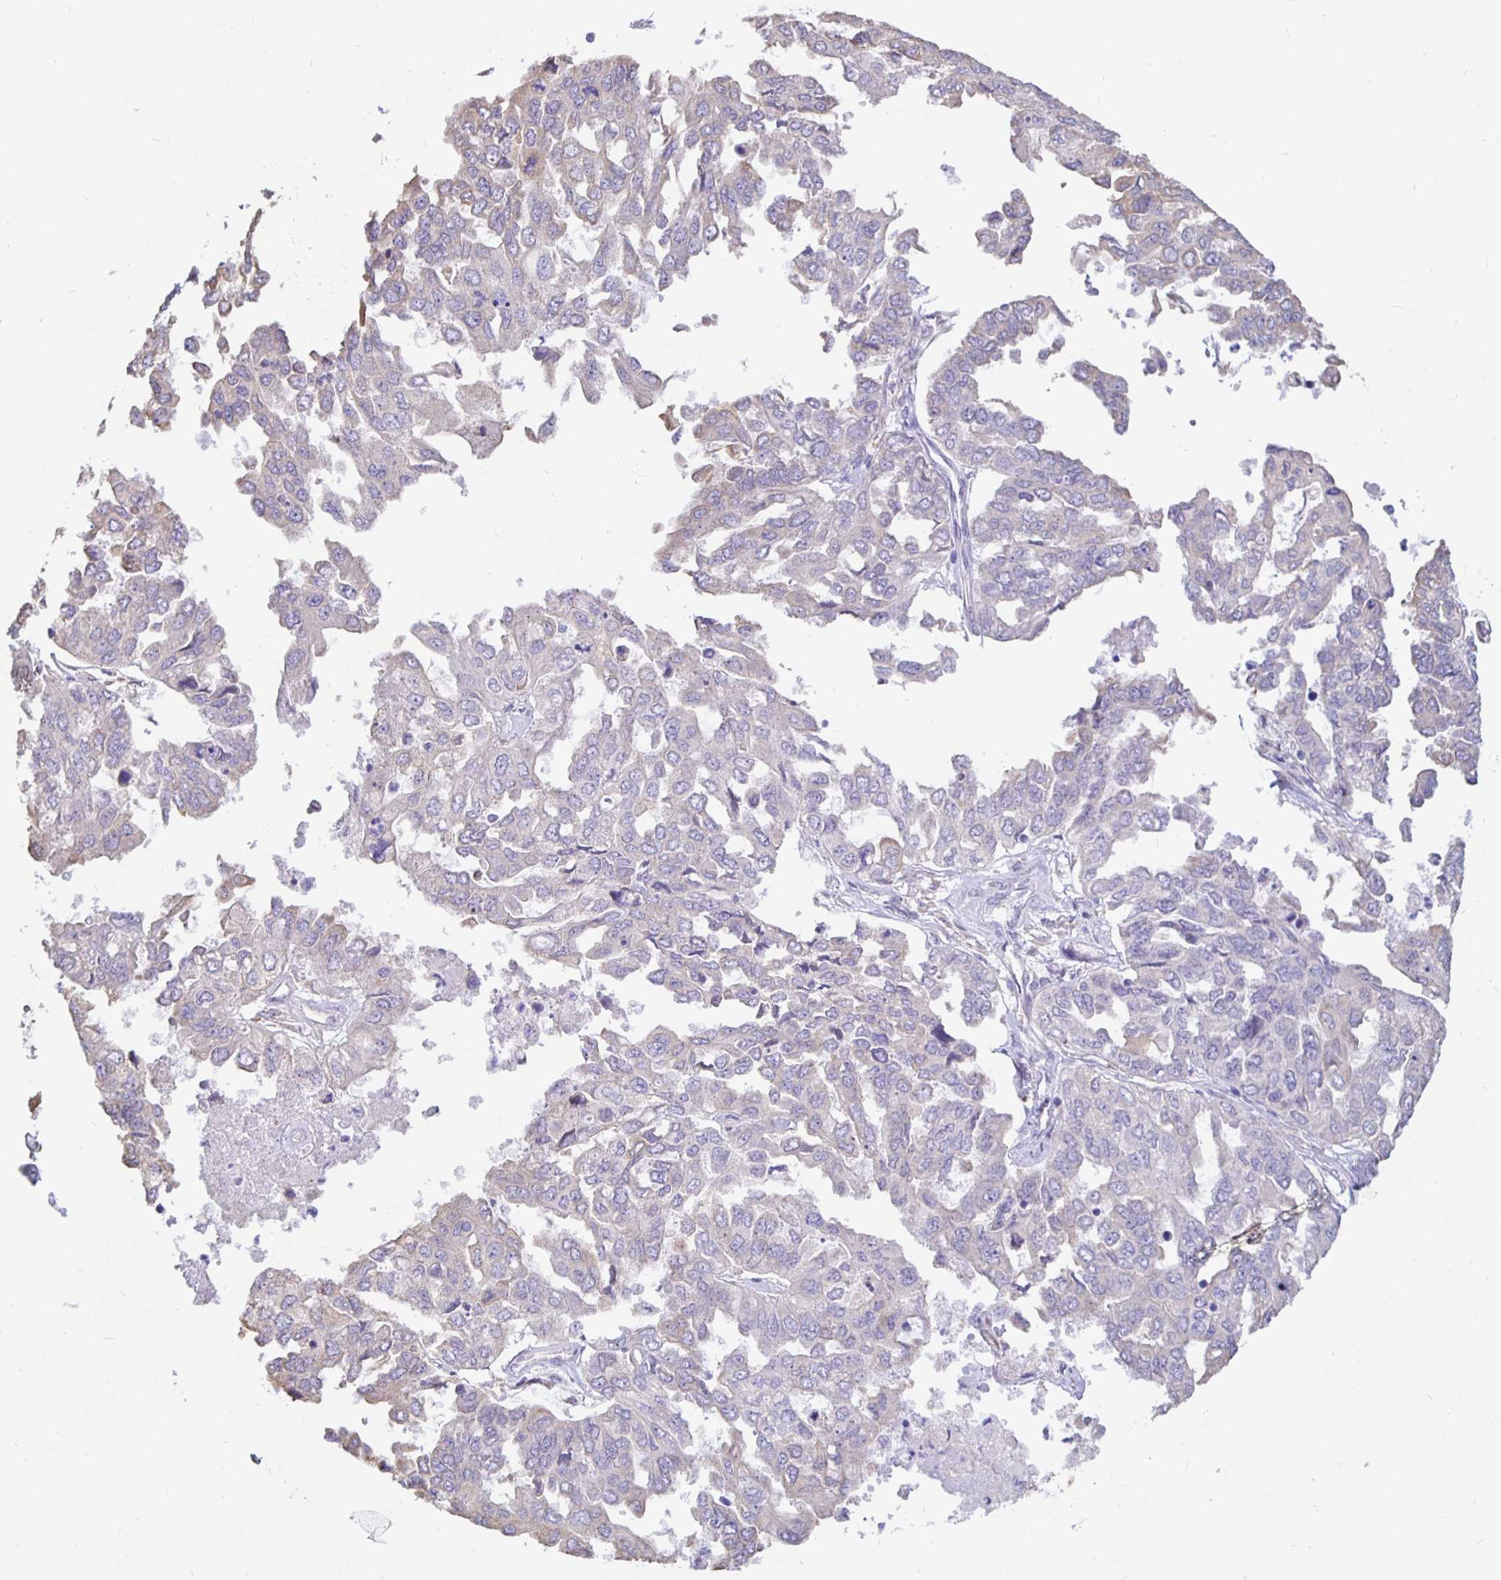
{"staining": {"intensity": "negative", "quantity": "none", "location": "none"}, "tissue": "ovarian cancer", "cell_type": "Tumor cells", "image_type": "cancer", "snomed": [{"axis": "morphology", "description": "Cystadenocarcinoma, serous, NOS"}, {"axis": "topography", "description": "Ovary"}], "caption": "Tumor cells are negative for brown protein staining in ovarian cancer.", "gene": "DNAI2", "patient": {"sex": "female", "age": 53}}